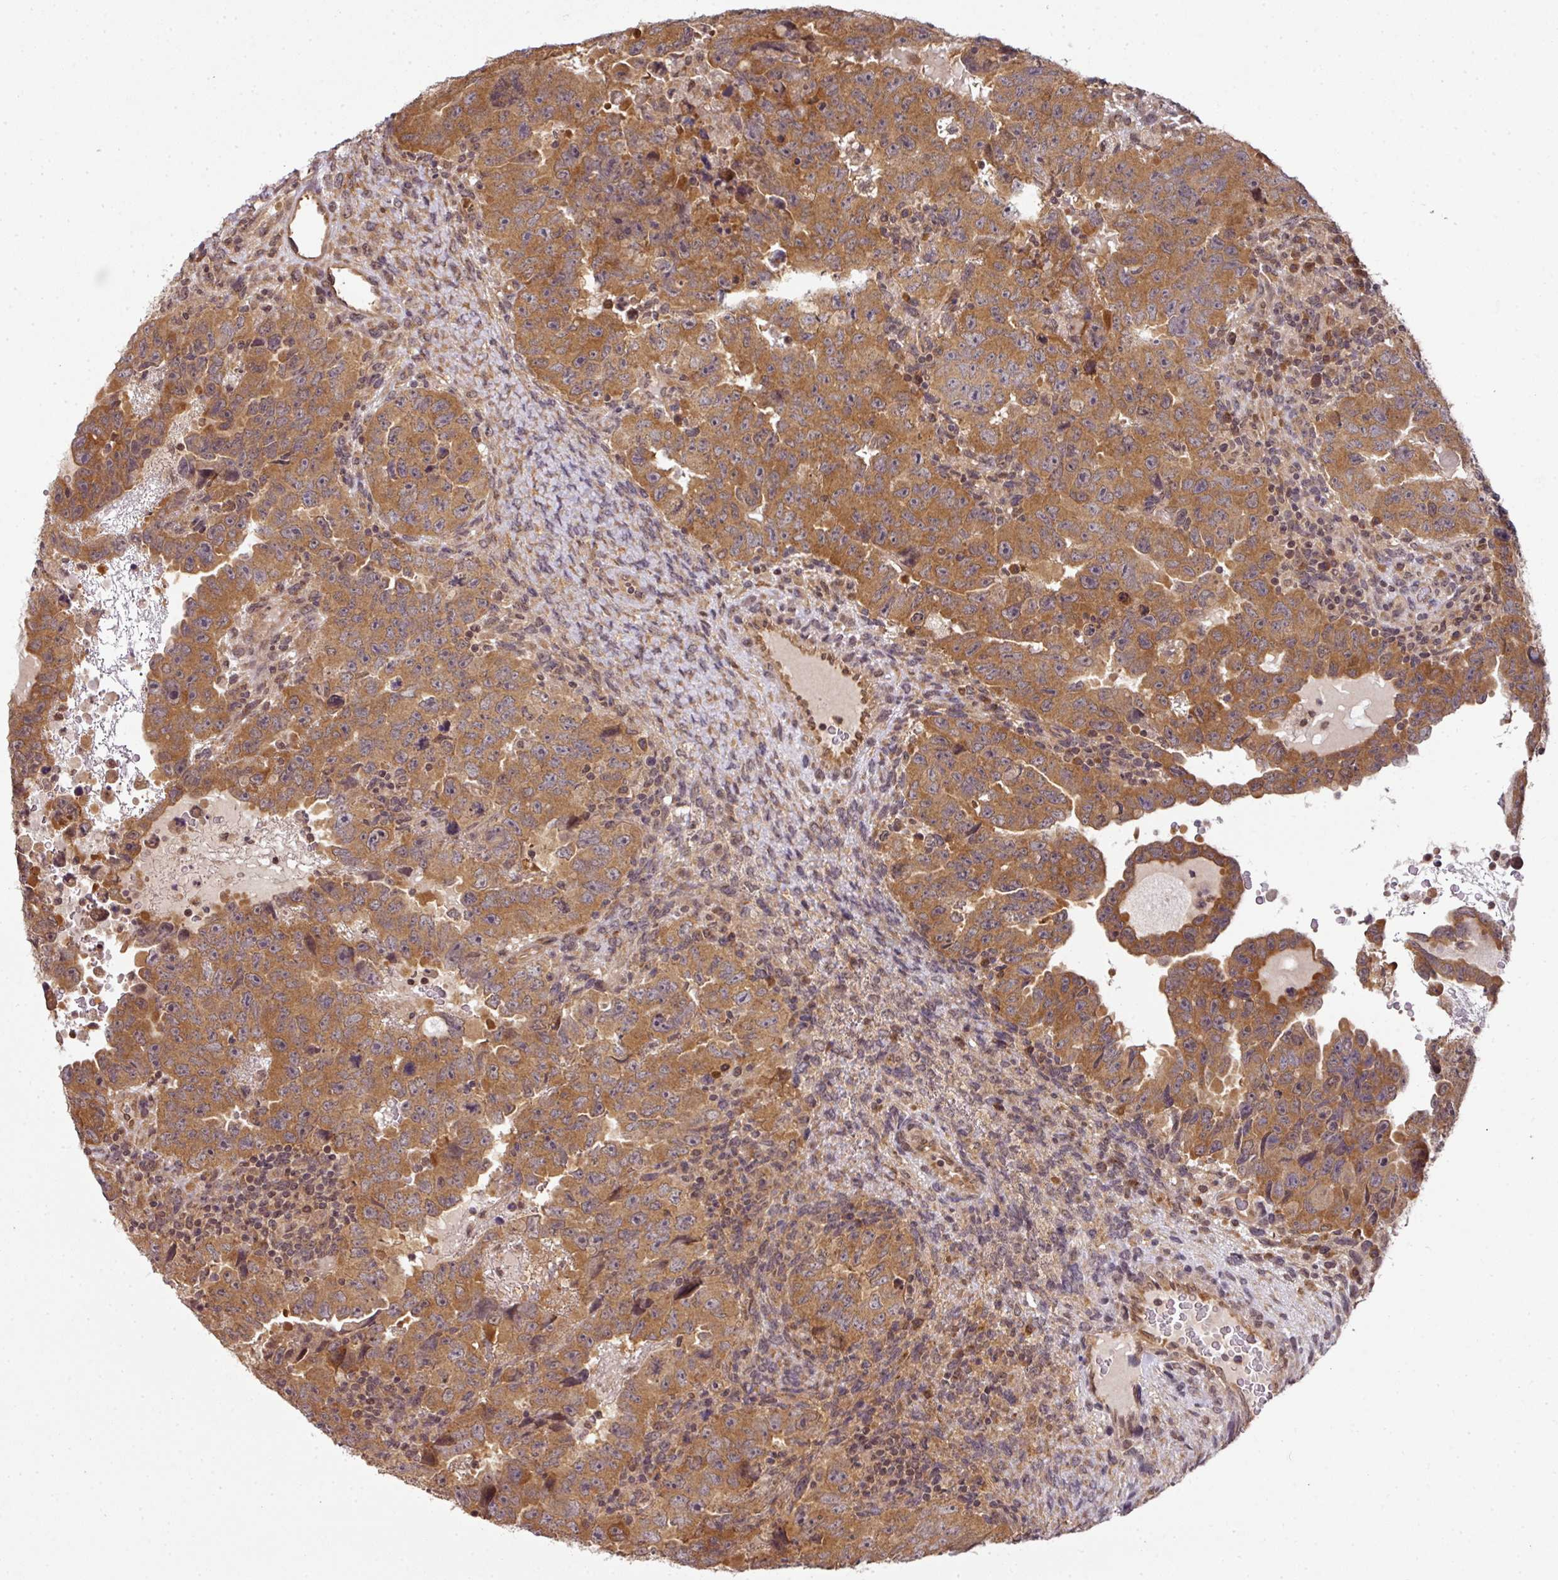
{"staining": {"intensity": "moderate", "quantity": ">75%", "location": "cytoplasmic/membranous"}, "tissue": "testis cancer", "cell_type": "Tumor cells", "image_type": "cancer", "snomed": [{"axis": "morphology", "description": "Carcinoma, Embryonal, NOS"}, {"axis": "topography", "description": "Testis"}], "caption": "Tumor cells exhibit medium levels of moderate cytoplasmic/membranous expression in approximately >75% of cells in testis cancer (embryonal carcinoma).", "gene": "ANKRD18A", "patient": {"sex": "male", "age": 24}}